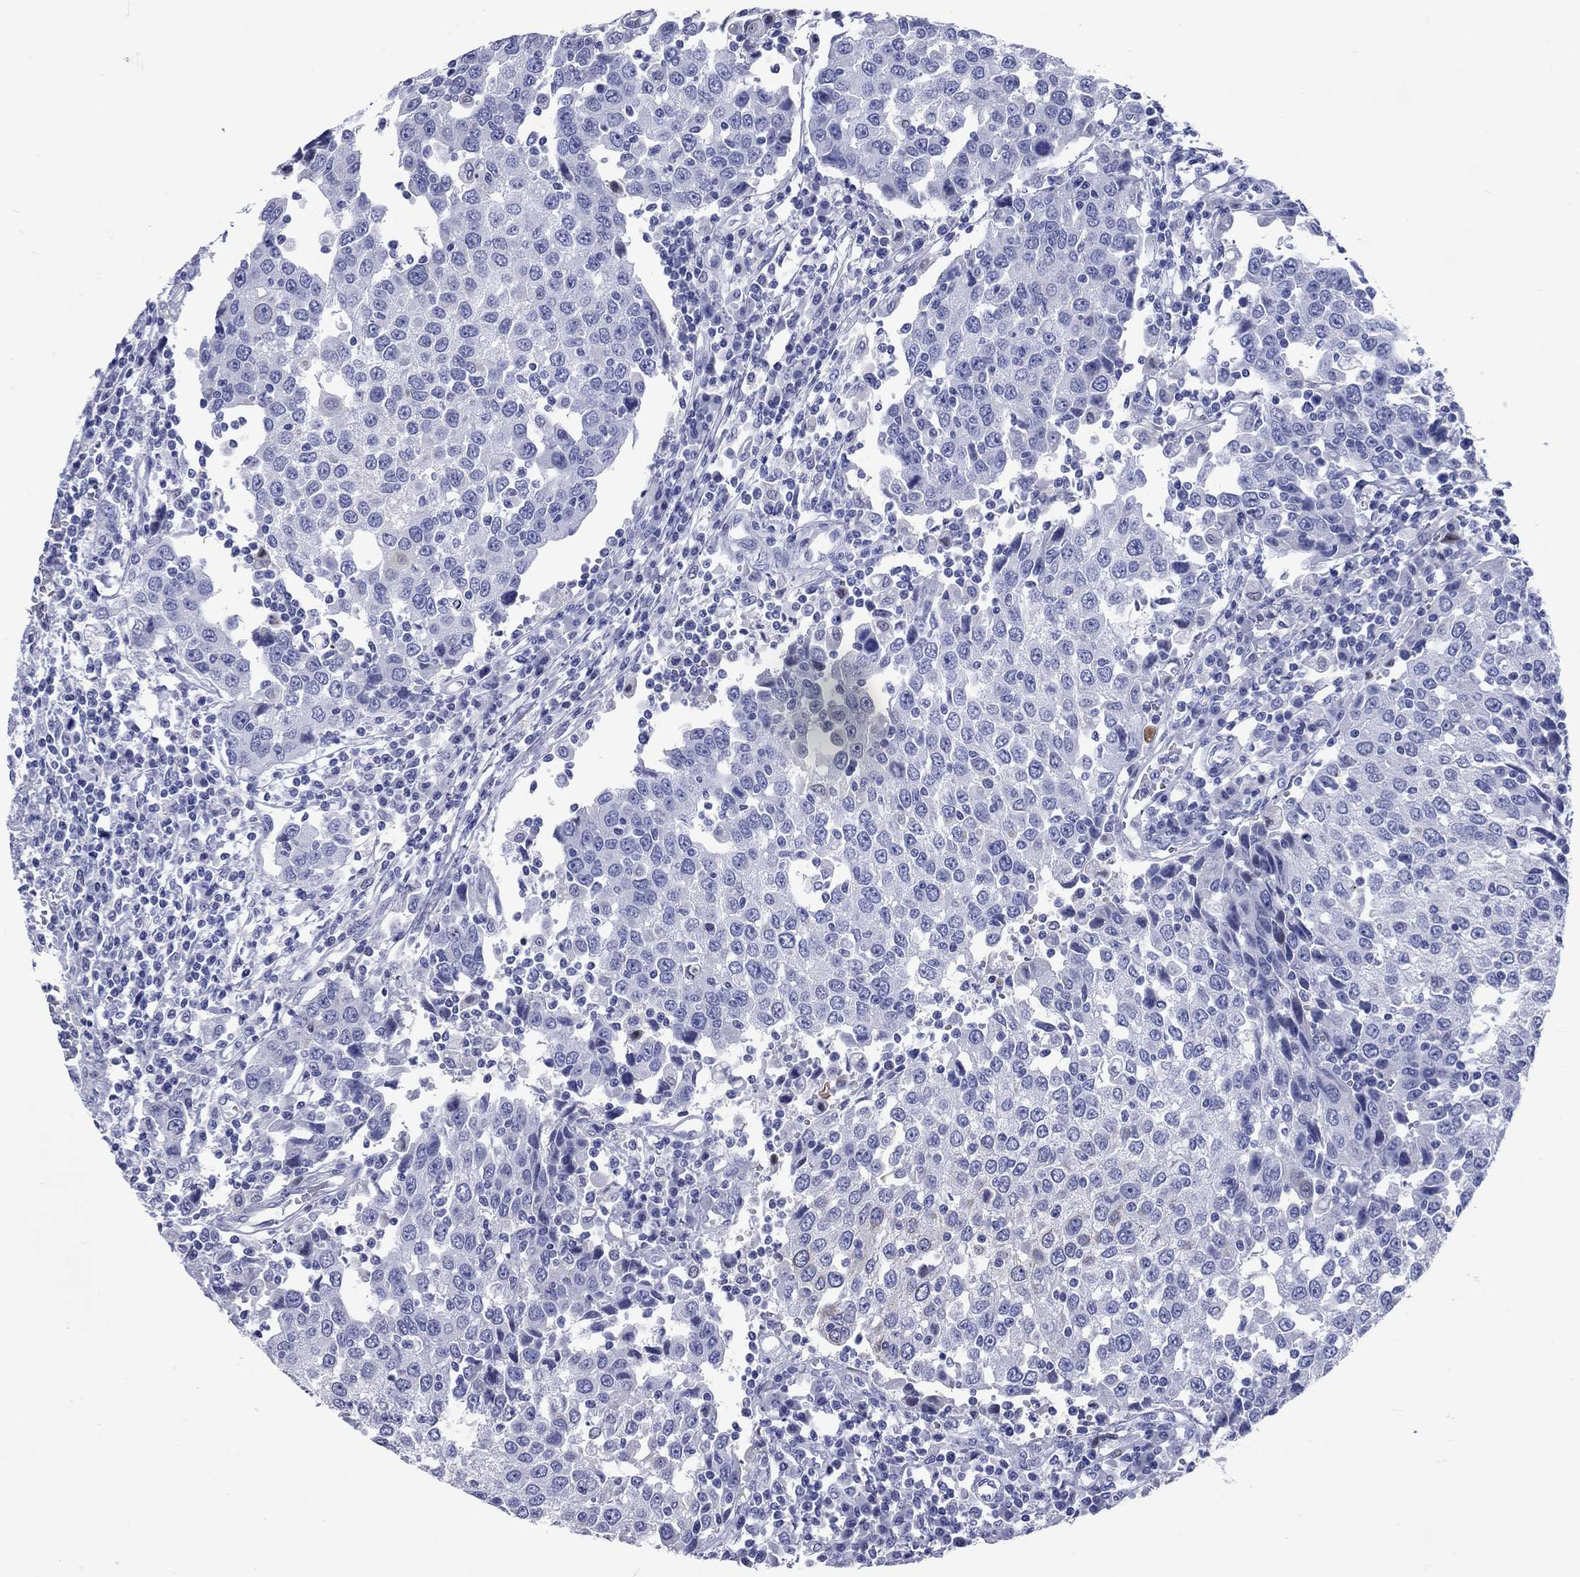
{"staining": {"intensity": "weak", "quantity": "<25%", "location": "cytoplasmic/membranous"}, "tissue": "urothelial cancer", "cell_type": "Tumor cells", "image_type": "cancer", "snomed": [{"axis": "morphology", "description": "Urothelial carcinoma, High grade"}, {"axis": "topography", "description": "Urinary bladder"}], "caption": "High magnification brightfield microscopy of high-grade urothelial carcinoma stained with DAB (3,3'-diaminobenzidine) (brown) and counterstained with hematoxylin (blue): tumor cells show no significant expression.", "gene": "CCNA1", "patient": {"sex": "female", "age": 85}}